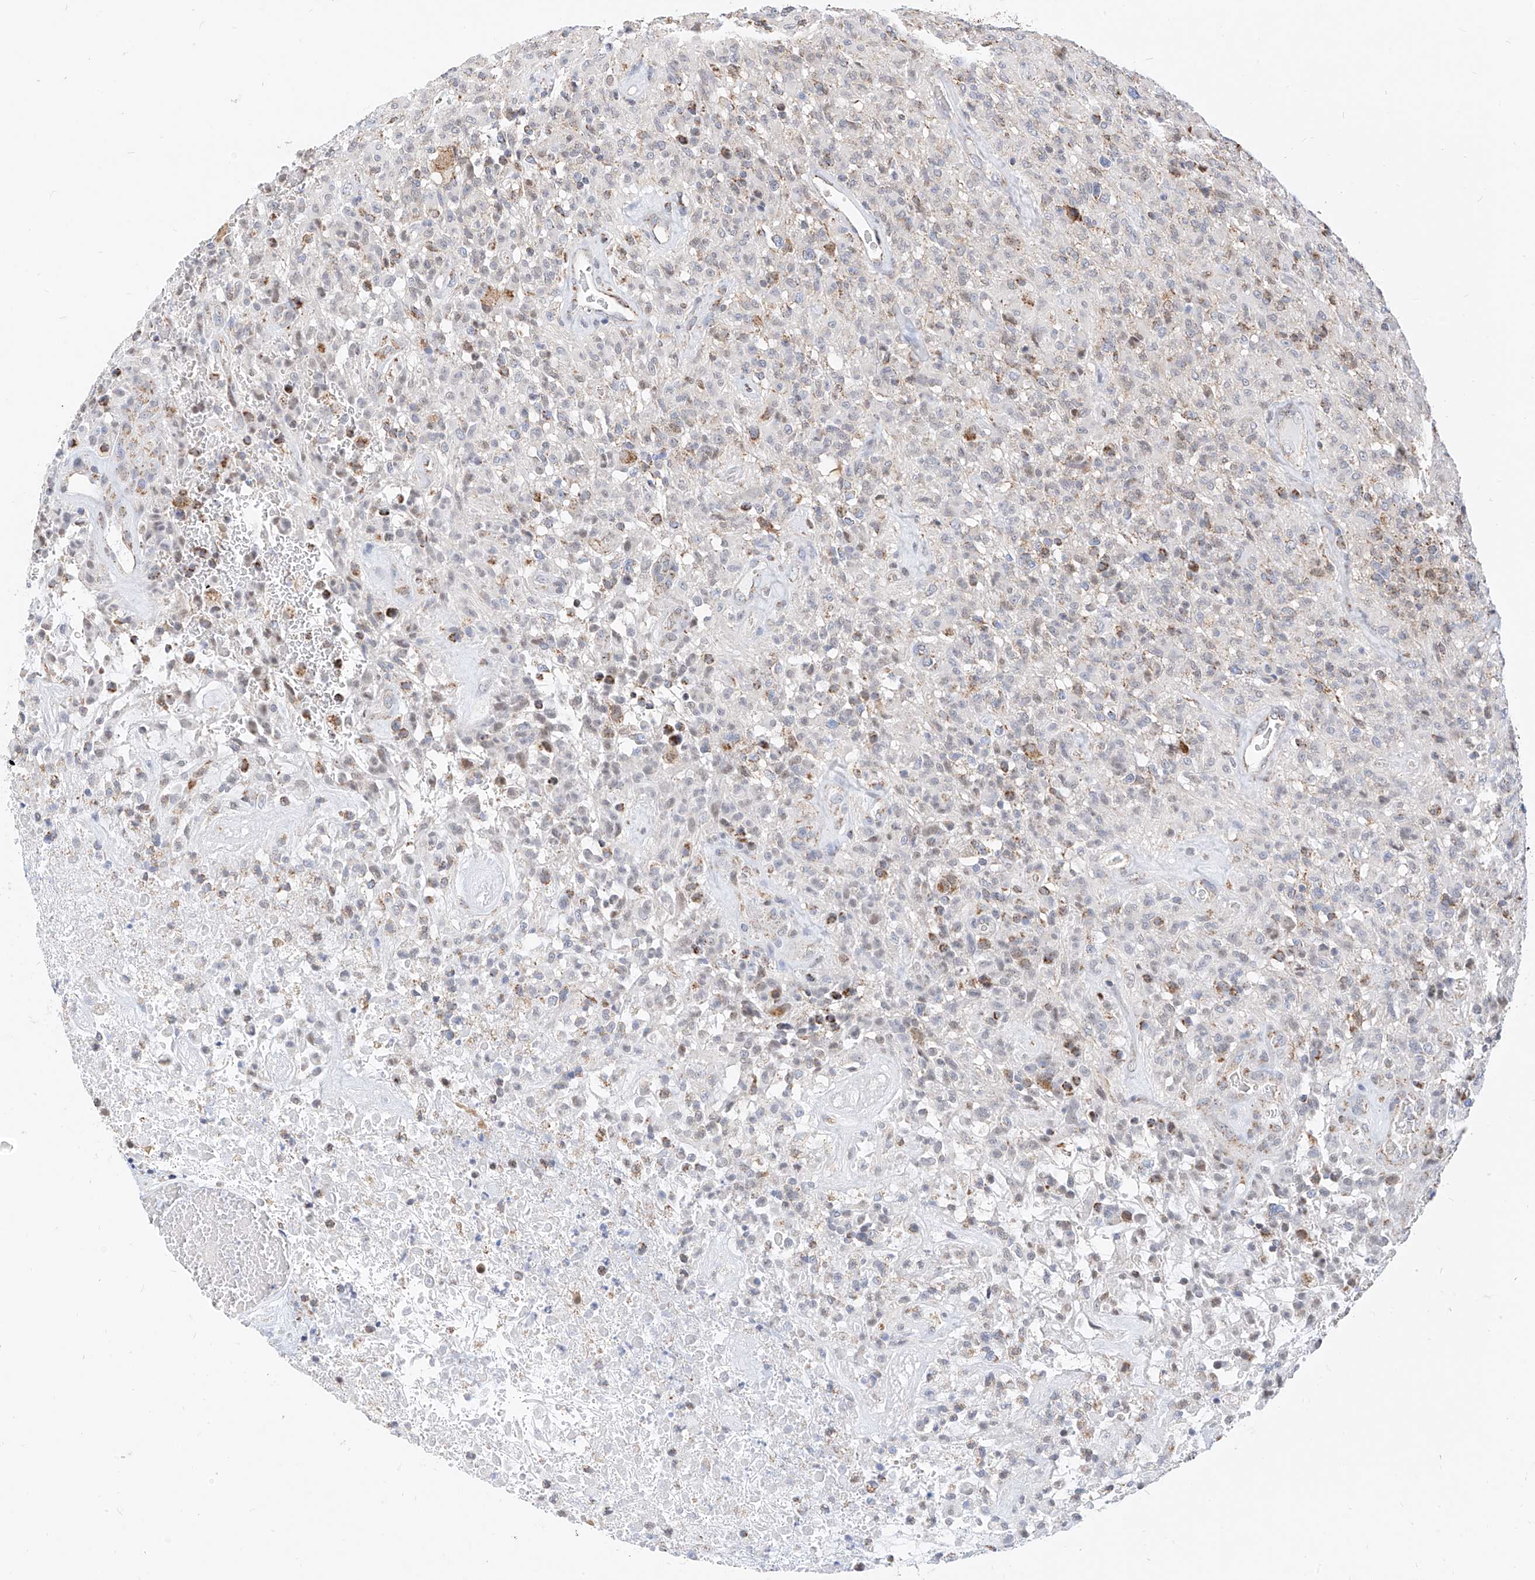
{"staining": {"intensity": "negative", "quantity": "none", "location": "none"}, "tissue": "glioma", "cell_type": "Tumor cells", "image_type": "cancer", "snomed": [{"axis": "morphology", "description": "Glioma, malignant, High grade"}, {"axis": "topography", "description": "Brain"}], "caption": "Protein analysis of malignant high-grade glioma displays no significant expression in tumor cells.", "gene": "NALCN", "patient": {"sex": "female", "age": 57}}